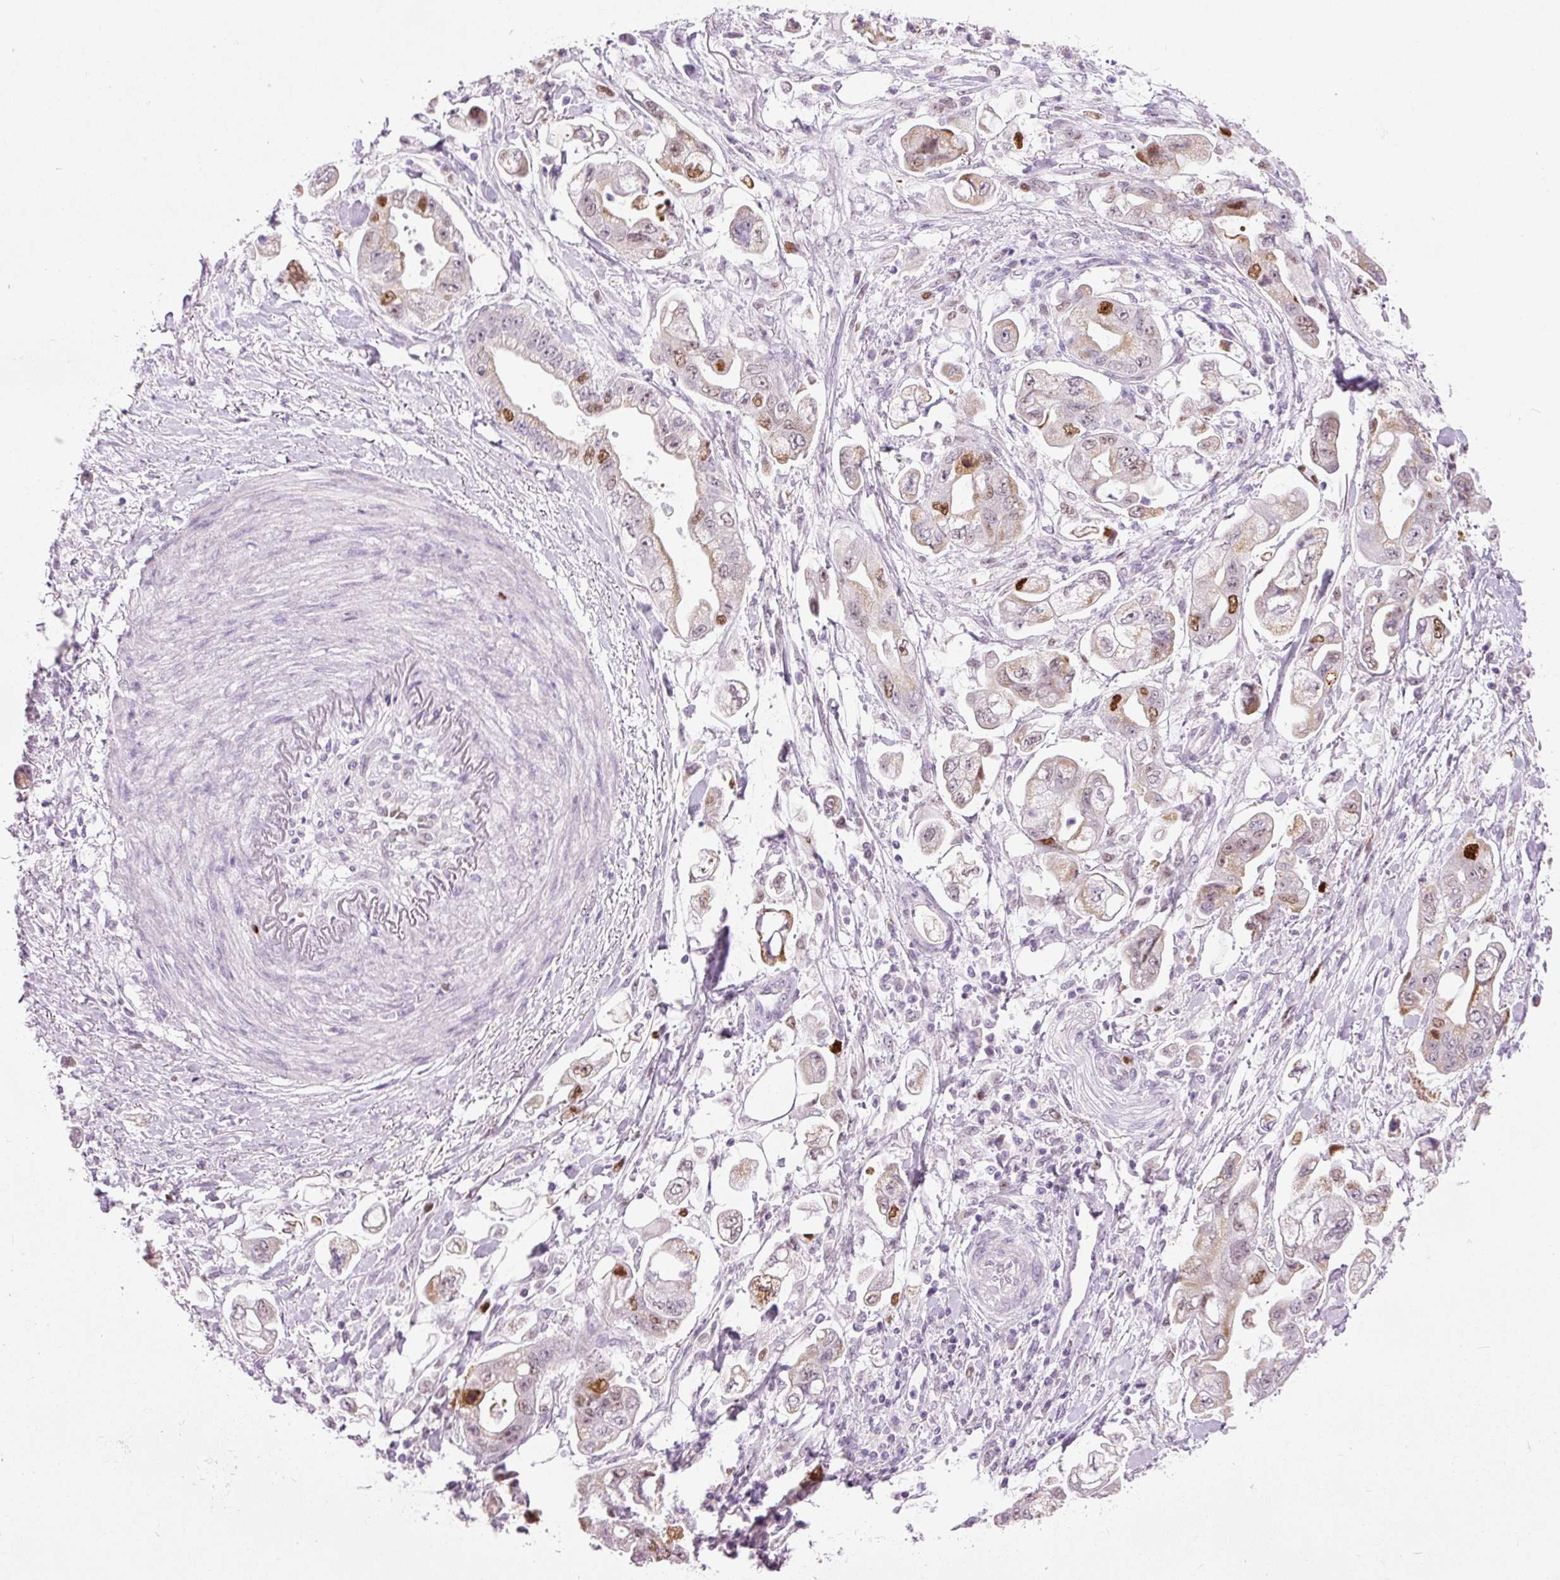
{"staining": {"intensity": "moderate", "quantity": "<25%", "location": "nuclear"}, "tissue": "stomach cancer", "cell_type": "Tumor cells", "image_type": "cancer", "snomed": [{"axis": "morphology", "description": "Adenocarcinoma, NOS"}, {"axis": "topography", "description": "Stomach"}], "caption": "Tumor cells demonstrate low levels of moderate nuclear positivity in approximately <25% of cells in stomach cancer. Using DAB (brown) and hematoxylin (blue) stains, captured at high magnification using brightfield microscopy.", "gene": "KPNA2", "patient": {"sex": "male", "age": 62}}